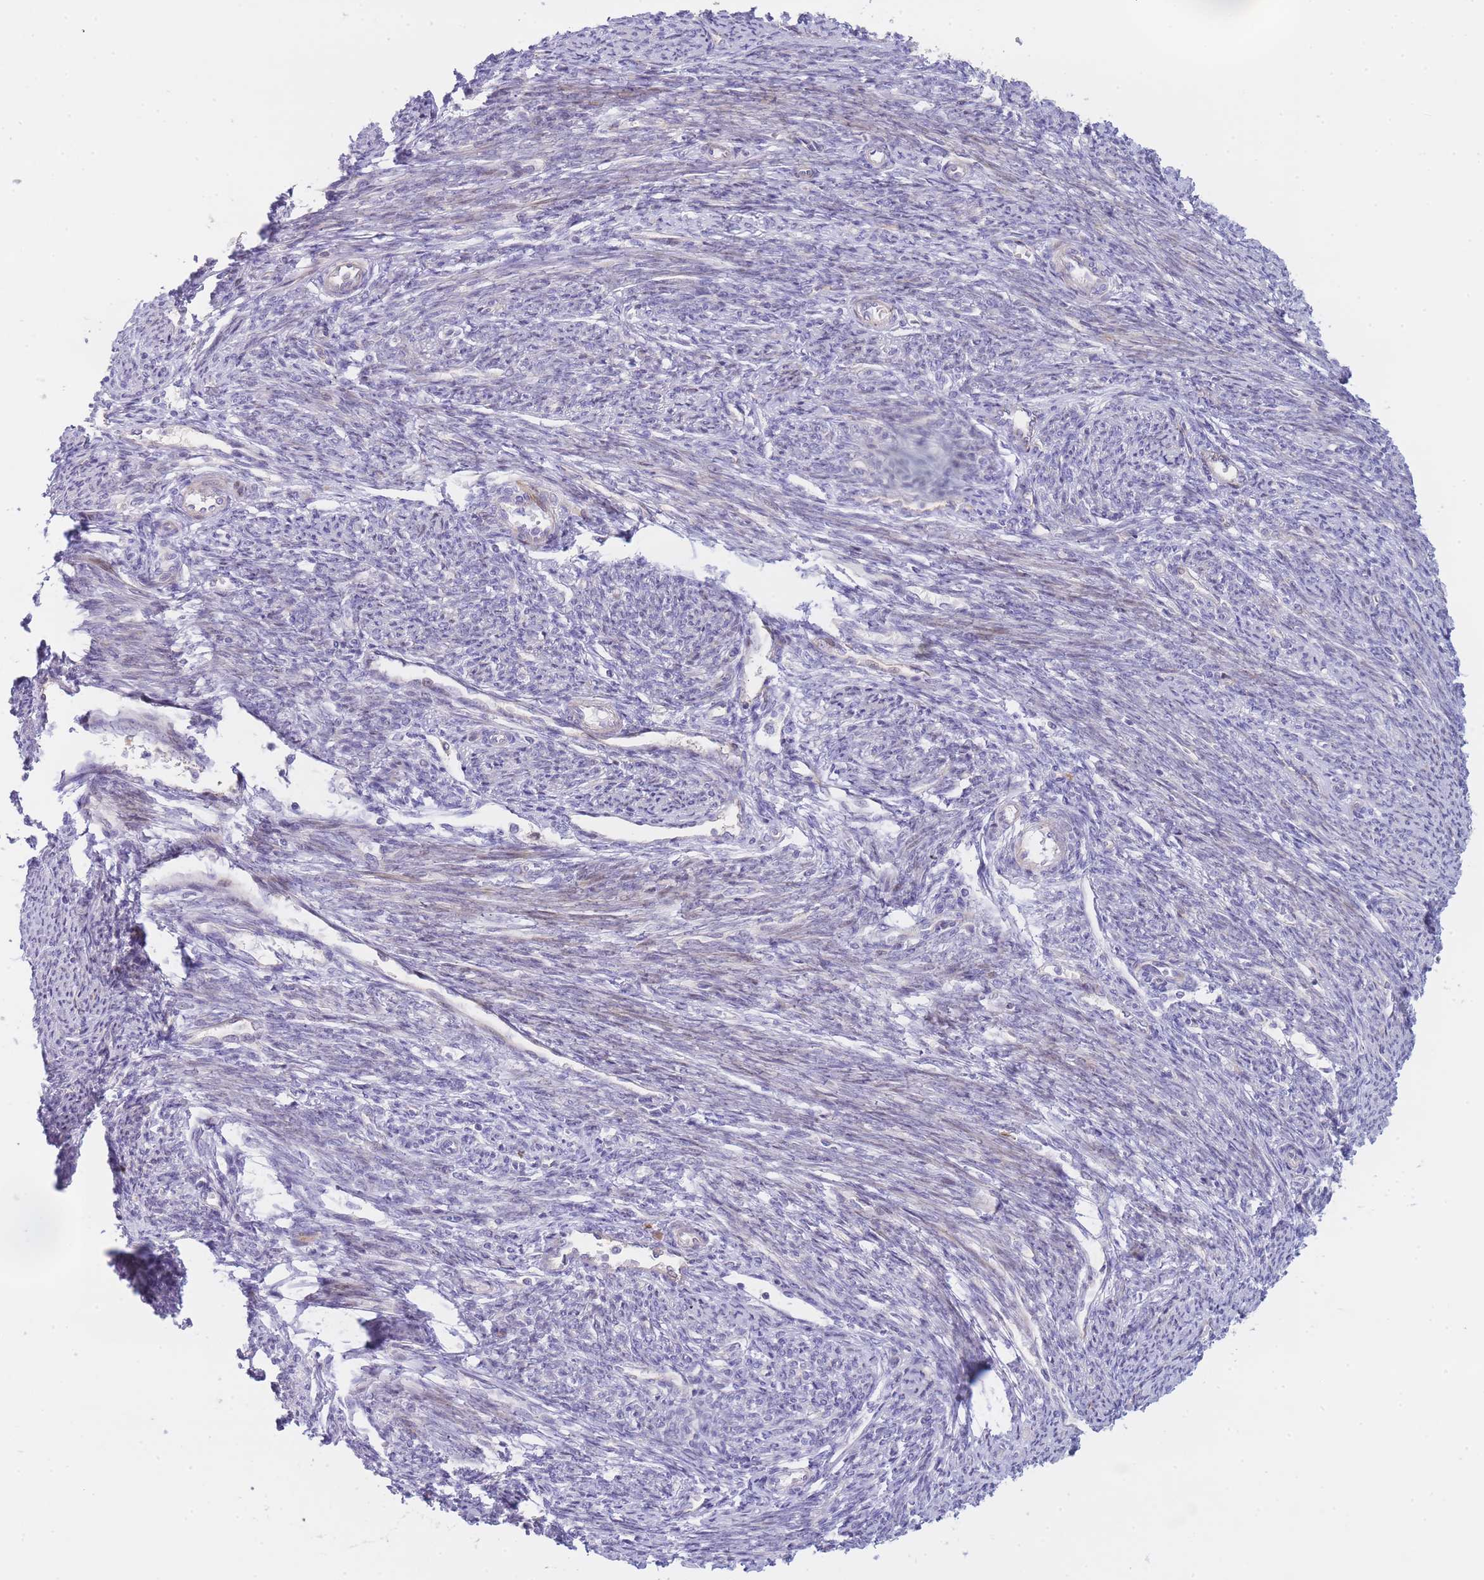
{"staining": {"intensity": "strong", "quantity": "25%-75%", "location": "cytoplasmic/membranous"}, "tissue": "smooth muscle", "cell_type": "Smooth muscle cells", "image_type": "normal", "snomed": [{"axis": "morphology", "description": "Normal tissue, NOS"}, {"axis": "topography", "description": "Smooth muscle"}, {"axis": "topography", "description": "Uterus"}], "caption": "Smooth muscle stained with DAB (3,3'-diaminobenzidine) immunohistochemistry (IHC) shows high levels of strong cytoplasmic/membranous staining in about 25%-75% of smooth muscle cells.", "gene": "ATP5MC2", "patient": {"sex": "female", "age": 59}}